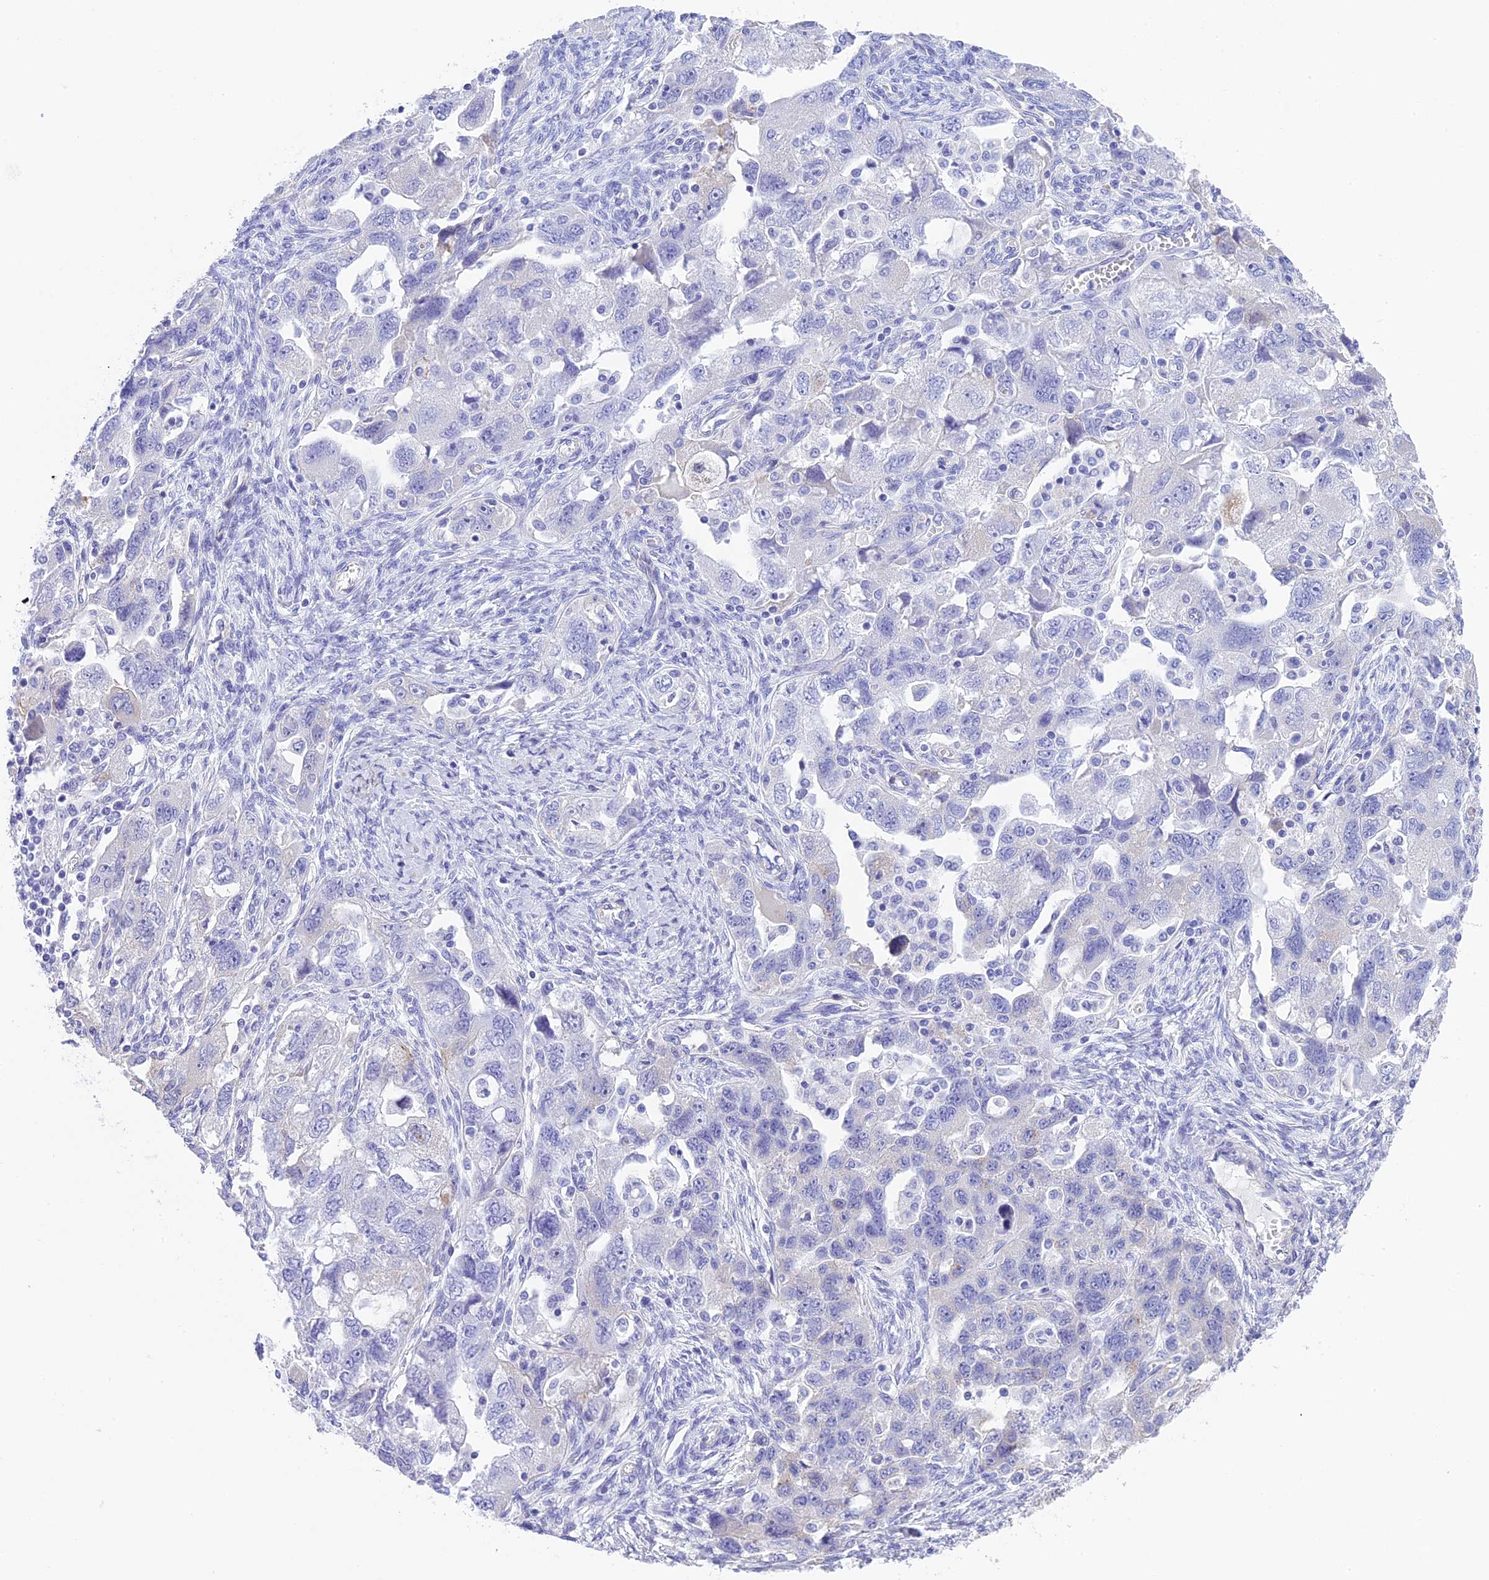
{"staining": {"intensity": "negative", "quantity": "none", "location": "none"}, "tissue": "ovarian cancer", "cell_type": "Tumor cells", "image_type": "cancer", "snomed": [{"axis": "morphology", "description": "Carcinoma, NOS"}, {"axis": "morphology", "description": "Cystadenocarcinoma, serous, NOS"}, {"axis": "topography", "description": "Ovary"}], "caption": "An immunohistochemistry micrograph of ovarian carcinoma is shown. There is no staining in tumor cells of ovarian carcinoma. (DAB (3,3'-diaminobenzidine) immunohistochemistry, high magnification).", "gene": "TACSTD2", "patient": {"sex": "female", "age": 69}}